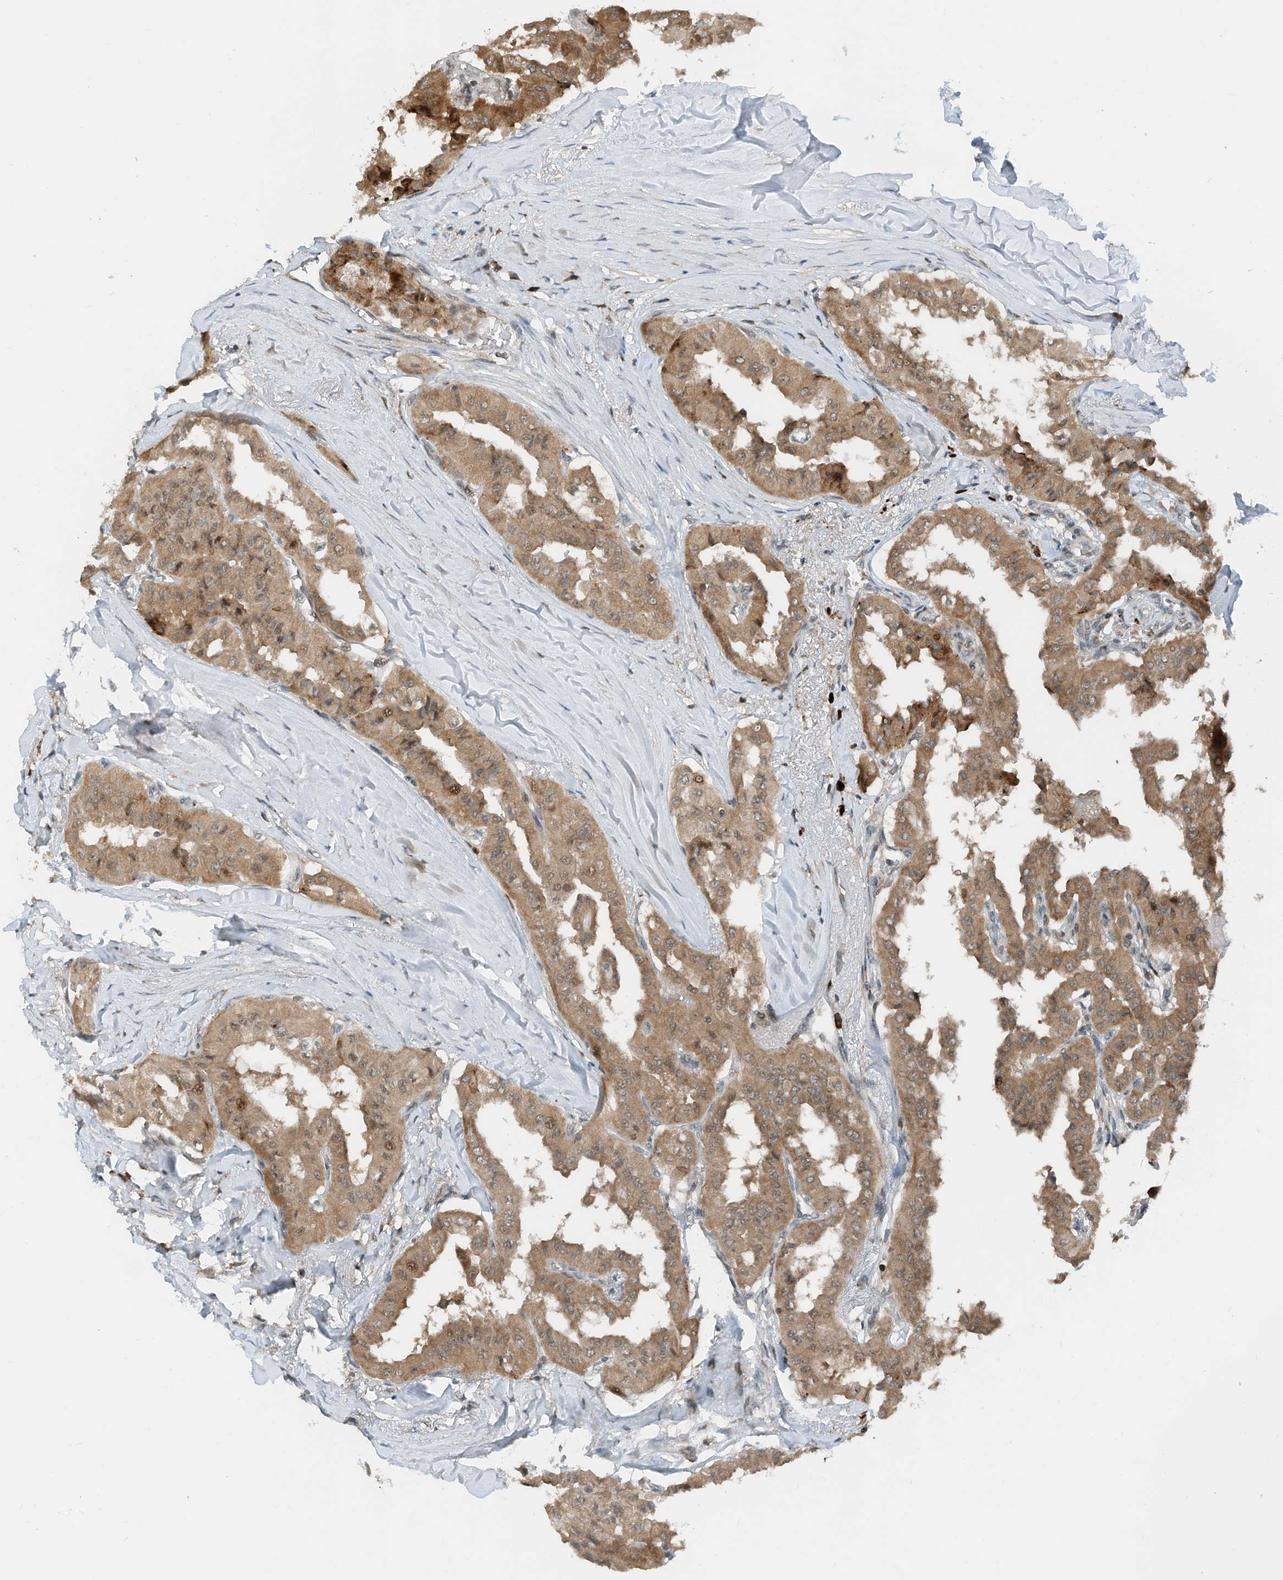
{"staining": {"intensity": "moderate", "quantity": ">75%", "location": "cytoplasmic/membranous,nuclear"}, "tissue": "thyroid cancer", "cell_type": "Tumor cells", "image_type": "cancer", "snomed": [{"axis": "morphology", "description": "Papillary adenocarcinoma, NOS"}, {"axis": "topography", "description": "Thyroid gland"}], "caption": "Human papillary adenocarcinoma (thyroid) stained for a protein (brown) exhibits moderate cytoplasmic/membranous and nuclear positive positivity in about >75% of tumor cells.", "gene": "RMND1", "patient": {"sex": "female", "age": 59}}